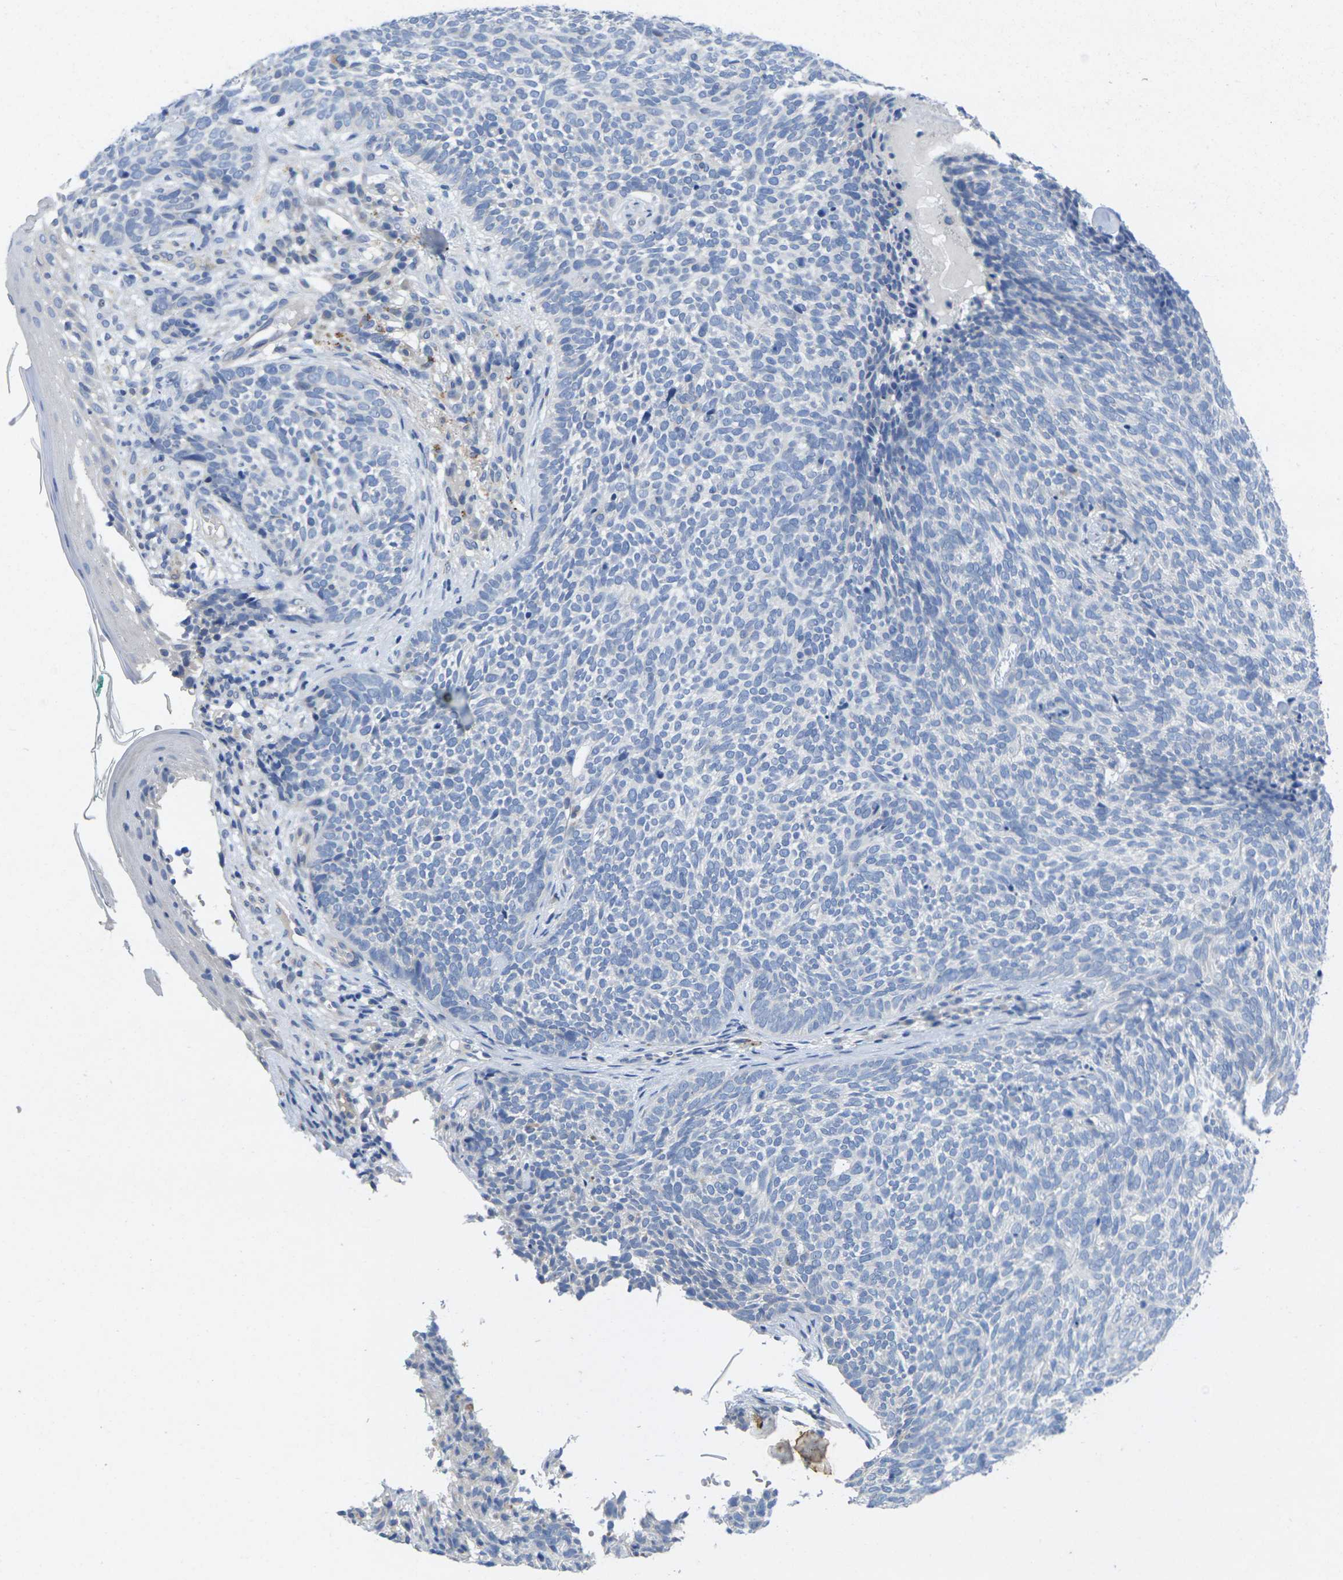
{"staining": {"intensity": "negative", "quantity": "none", "location": "none"}, "tissue": "skin cancer", "cell_type": "Tumor cells", "image_type": "cancer", "snomed": [{"axis": "morphology", "description": "Basal cell carcinoma"}, {"axis": "topography", "description": "Skin"}], "caption": "Tumor cells show no significant positivity in skin basal cell carcinoma.", "gene": "TNNI3", "patient": {"sex": "female", "age": 84}}